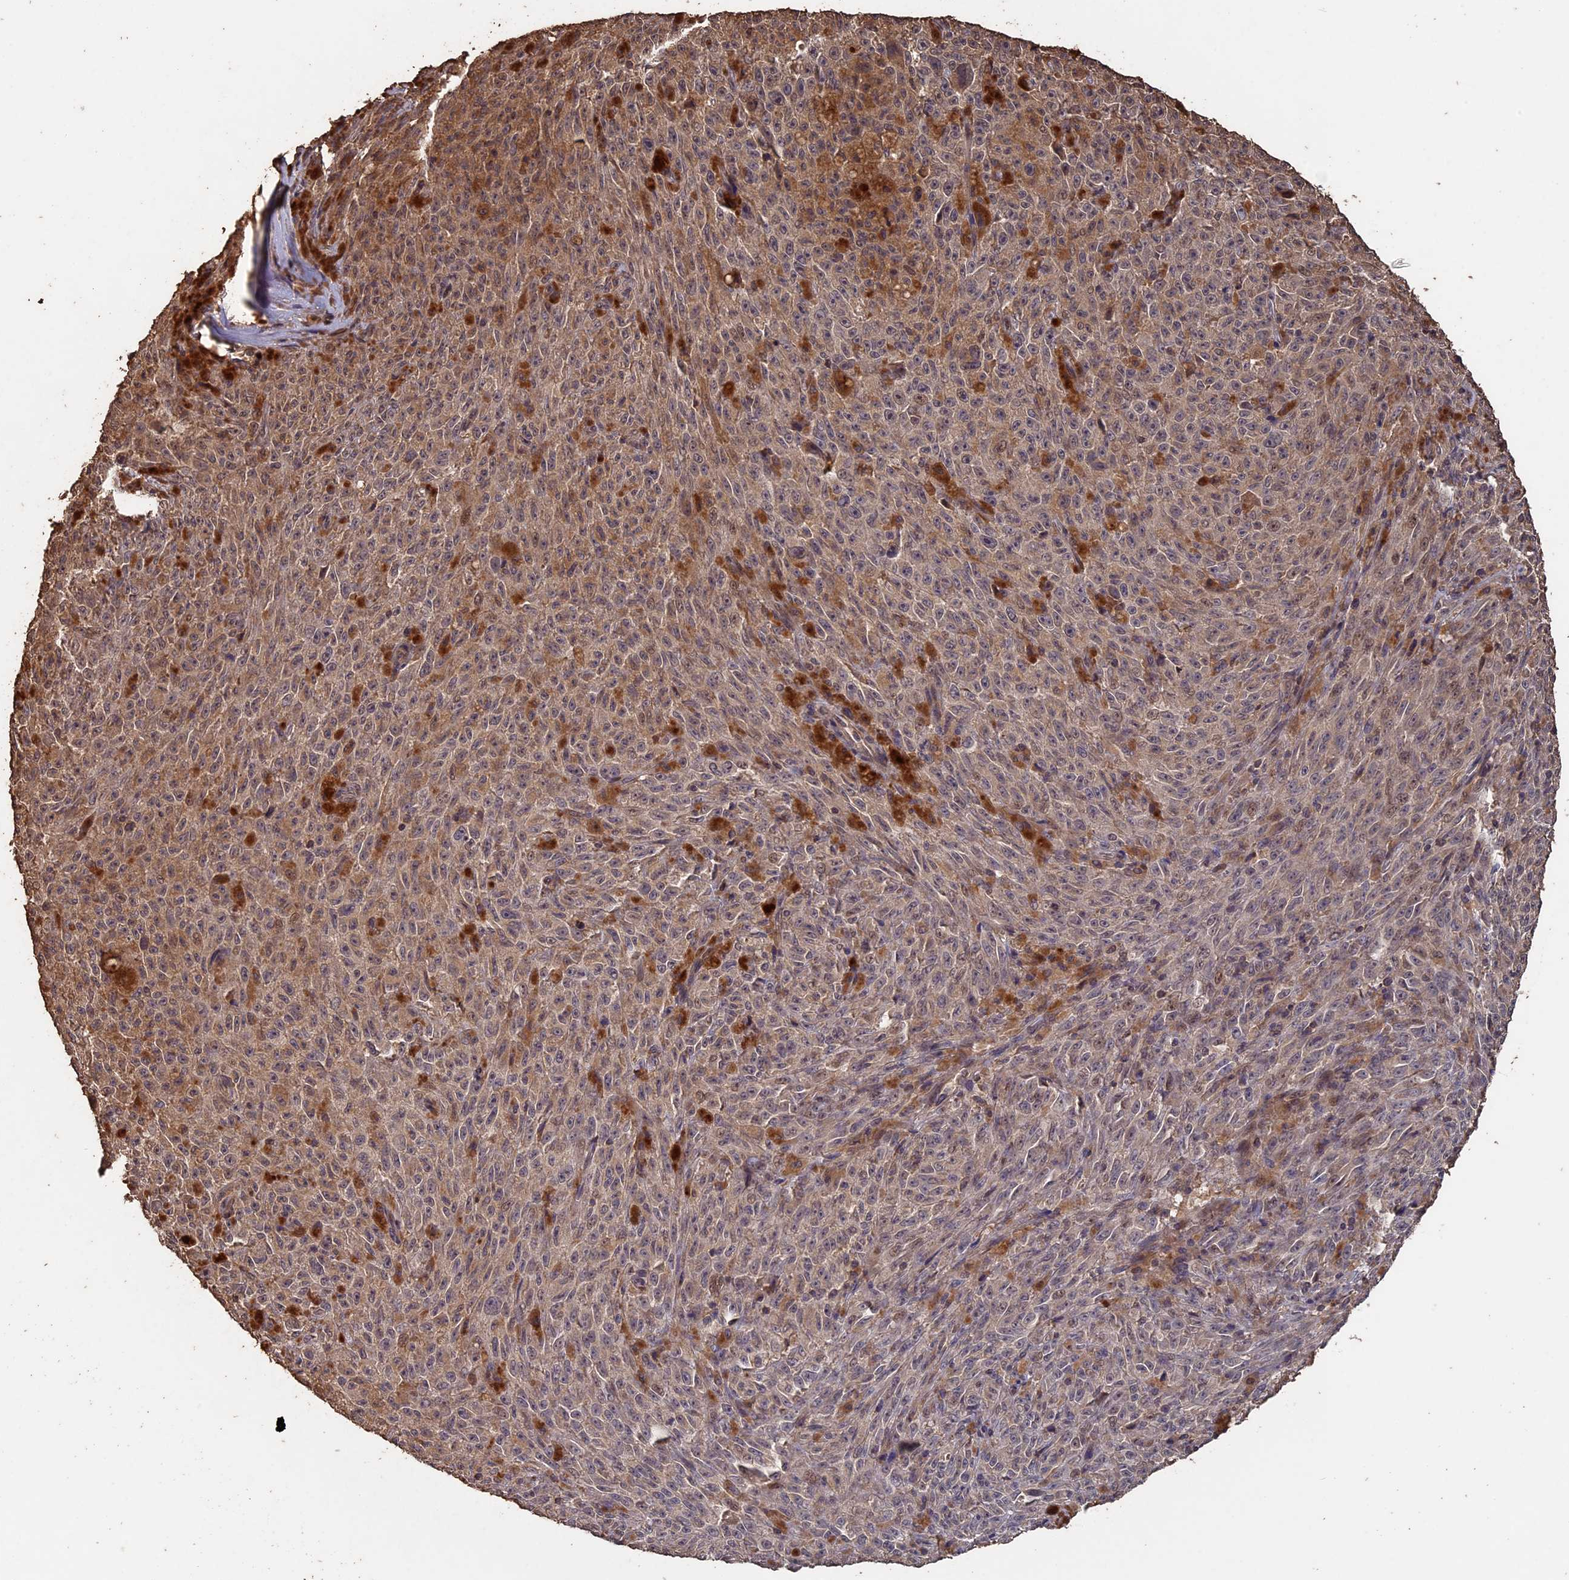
{"staining": {"intensity": "negative", "quantity": "none", "location": "none"}, "tissue": "melanoma", "cell_type": "Tumor cells", "image_type": "cancer", "snomed": [{"axis": "morphology", "description": "Malignant melanoma, NOS"}, {"axis": "topography", "description": "Skin"}], "caption": "Immunohistochemical staining of human malignant melanoma shows no significant positivity in tumor cells.", "gene": "HUNK", "patient": {"sex": "female", "age": 82}}